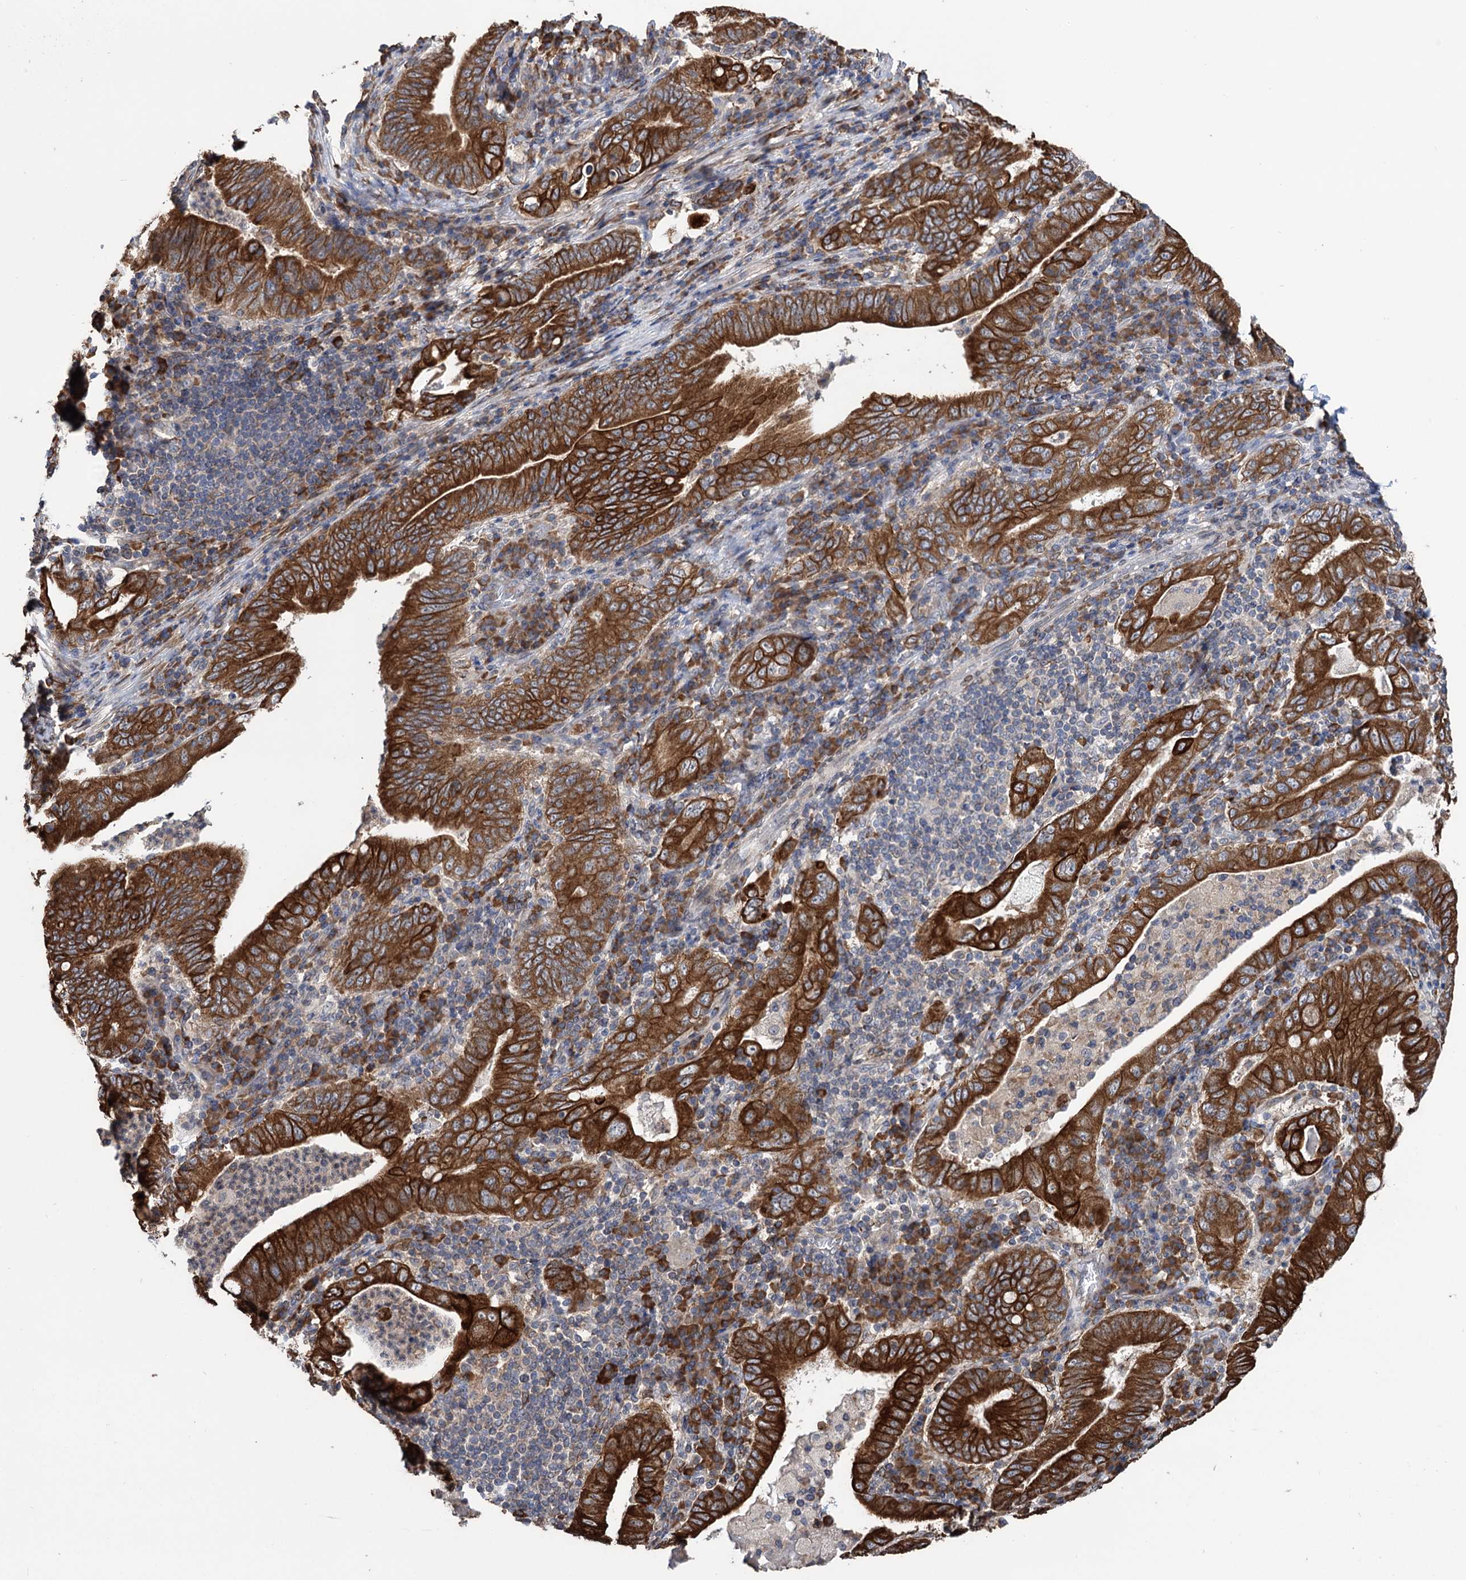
{"staining": {"intensity": "strong", "quantity": ">75%", "location": "cytoplasmic/membranous"}, "tissue": "stomach cancer", "cell_type": "Tumor cells", "image_type": "cancer", "snomed": [{"axis": "morphology", "description": "Normal tissue, NOS"}, {"axis": "morphology", "description": "Adenocarcinoma, NOS"}, {"axis": "topography", "description": "Esophagus"}, {"axis": "topography", "description": "Stomach, upper"}, {"axis": "topography", "description": "Peripheral nerve tissue"}], "caption": "Immunohistochemistry (IHC) image of neoplastic tissue: adenocarcinoma (stomach) stained using immunohistochemistry (IHC) exhibits high levels of strong protein expression localized specifically in the cytoplasmic/membranous of tumor cells, appearing as a cytoplasmic/membranous brown color.", "gene": "CDAN1", "patient": {"sex": "male", "age": 62}}